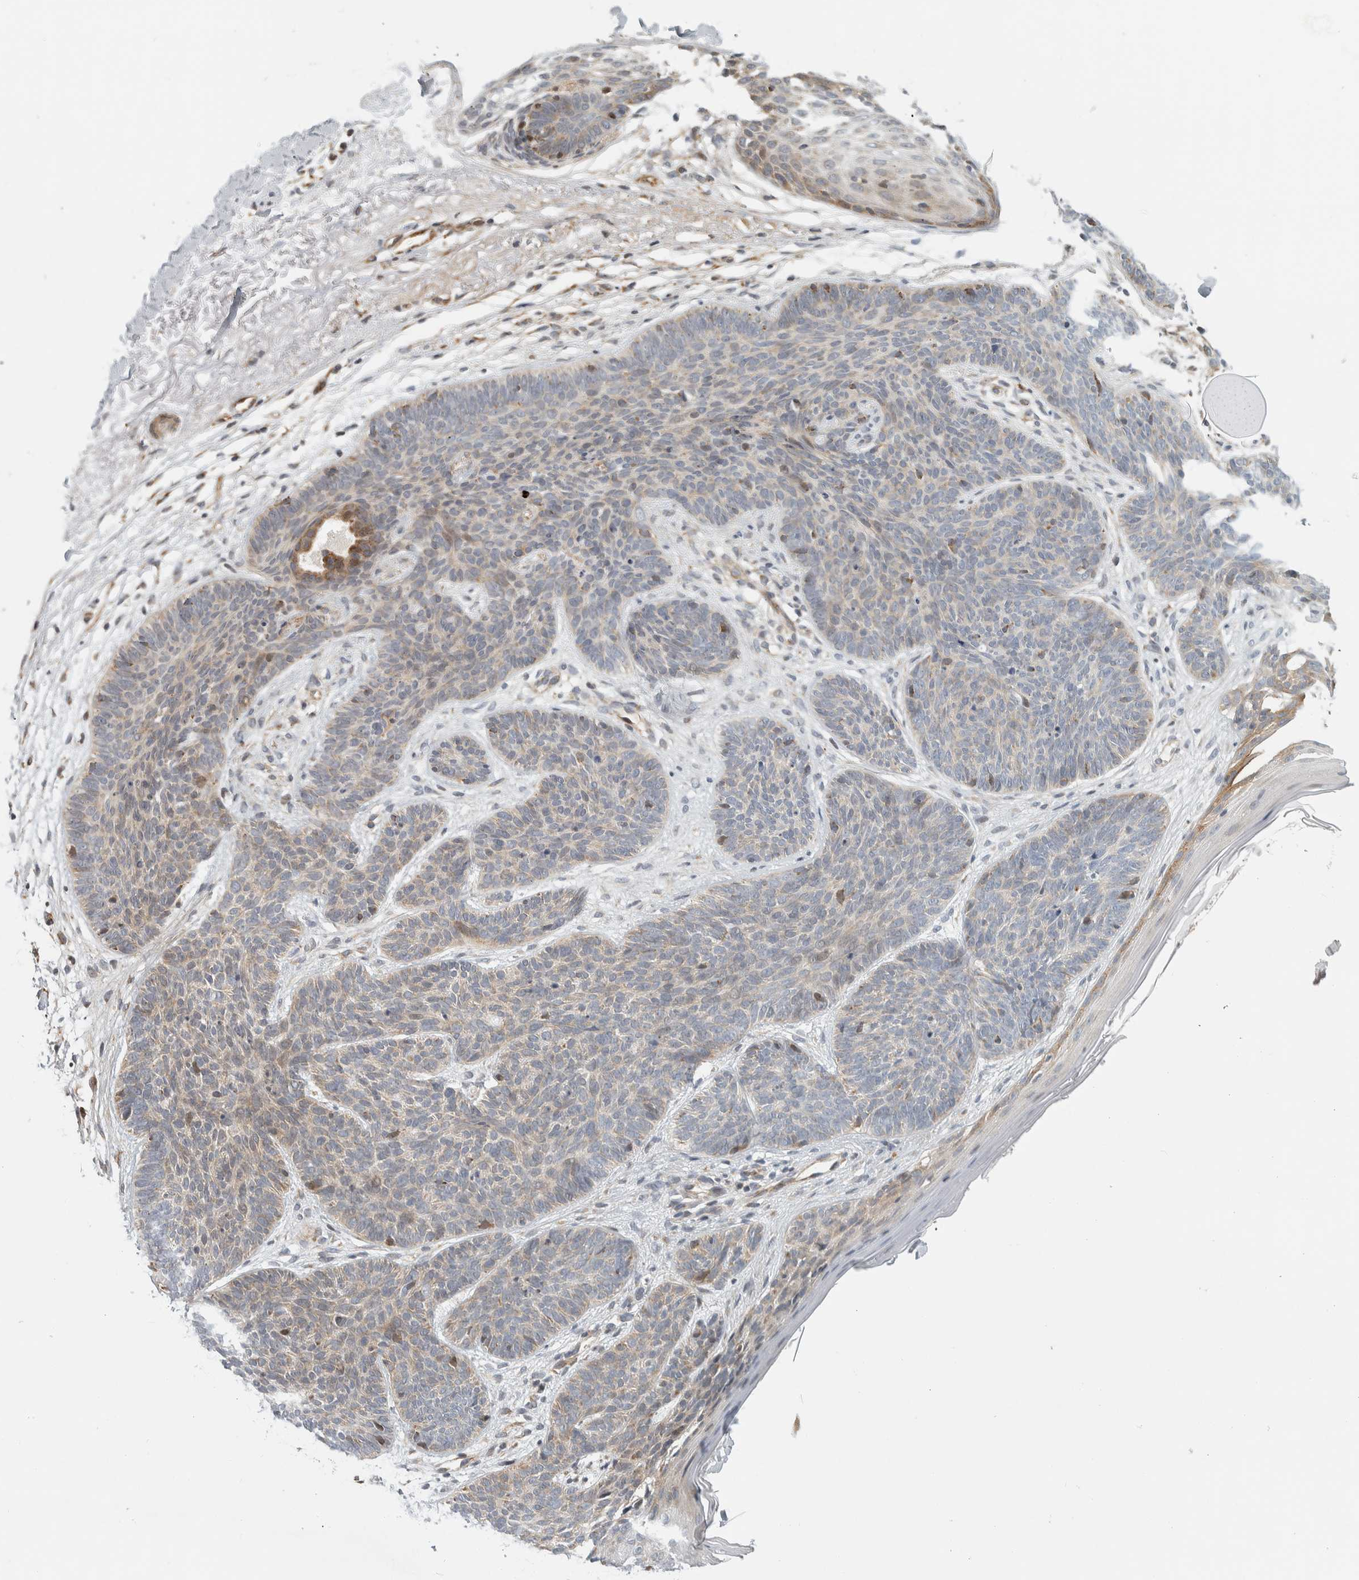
{"staining": {"intensity": "weak", "quantity": "<25%", "location": "cytoplasmic/membranous"}, "tissue": "skin cancer", "cell_type": "Tumor cells", "image_type": "cancer", "snomed": [{"axis": "morphology", "description": "Basal cell carcinoma"}, {"axis": "topography", "description": "Skin"}], "caption": "DAB immunohistochemical staining of human skin cancer exhibits no significant expression in tumor cells.", "gene": "AFP", "patient": {"sex": "female", "age": 70}}